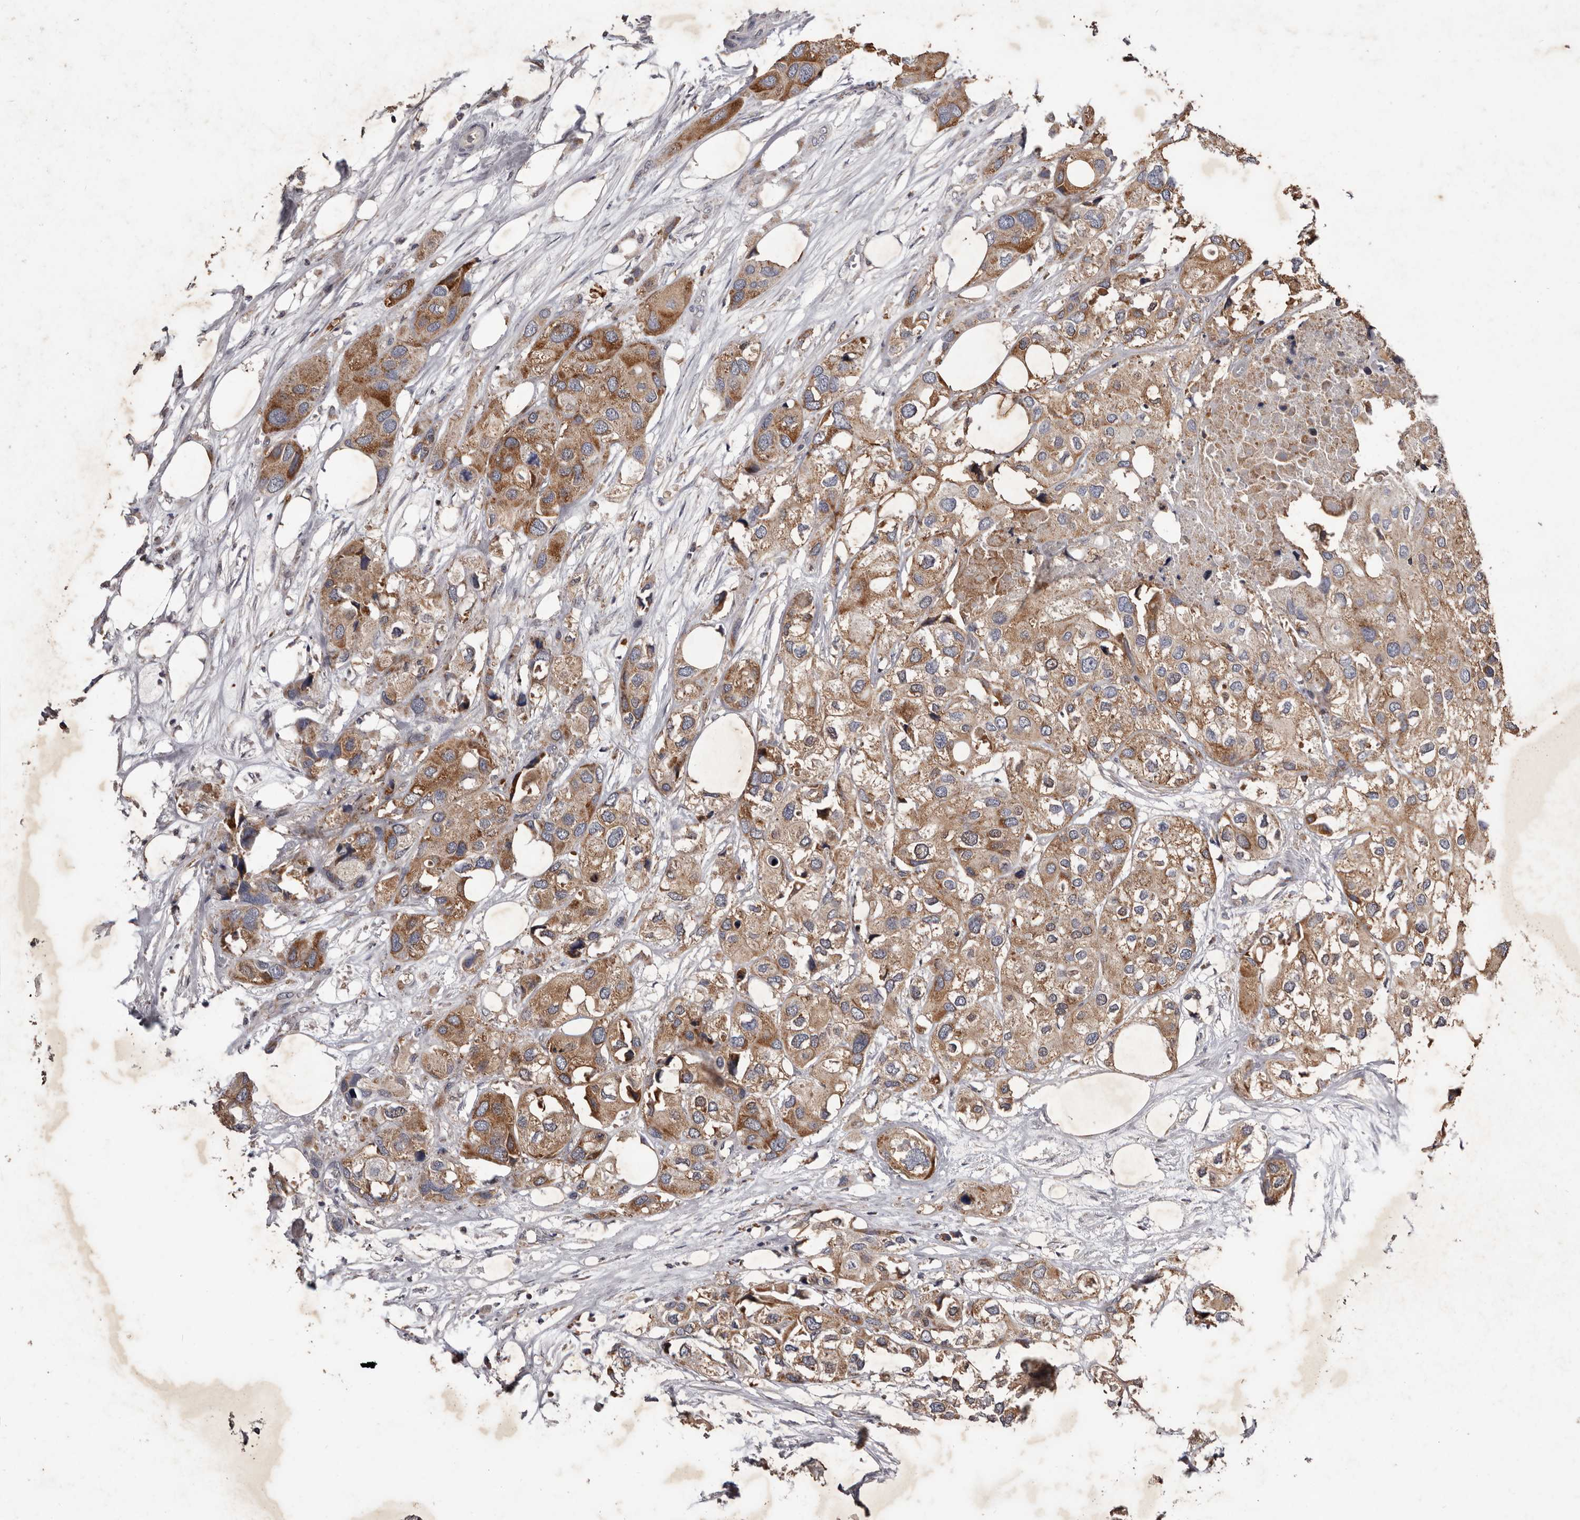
{"staining": {"intensity": "moderate", "quantity": ">75%", "location": "cytoplasmic/membranous"}, "tissue": "urothelial cancer", "cell_type": "Tumor cells", "image_type": "cancer", "snomed": [{"axis": "morphology", "description": "Urothelial carcinoma, High grade"}, {"axis": "topography", "description": "Urinary bladder"}], "caption": "High-magnification brightfield microscopy of high-grade urothelial carcinoma stained with DAB (brown) and counterstained with hematoxylin (blue). tumor cells exhibit moderate cytoplasmic/membranous expression is present in about>75% of cells.", "gene": "CXCL14", "patient": {"sex": "male", "age": 64}}